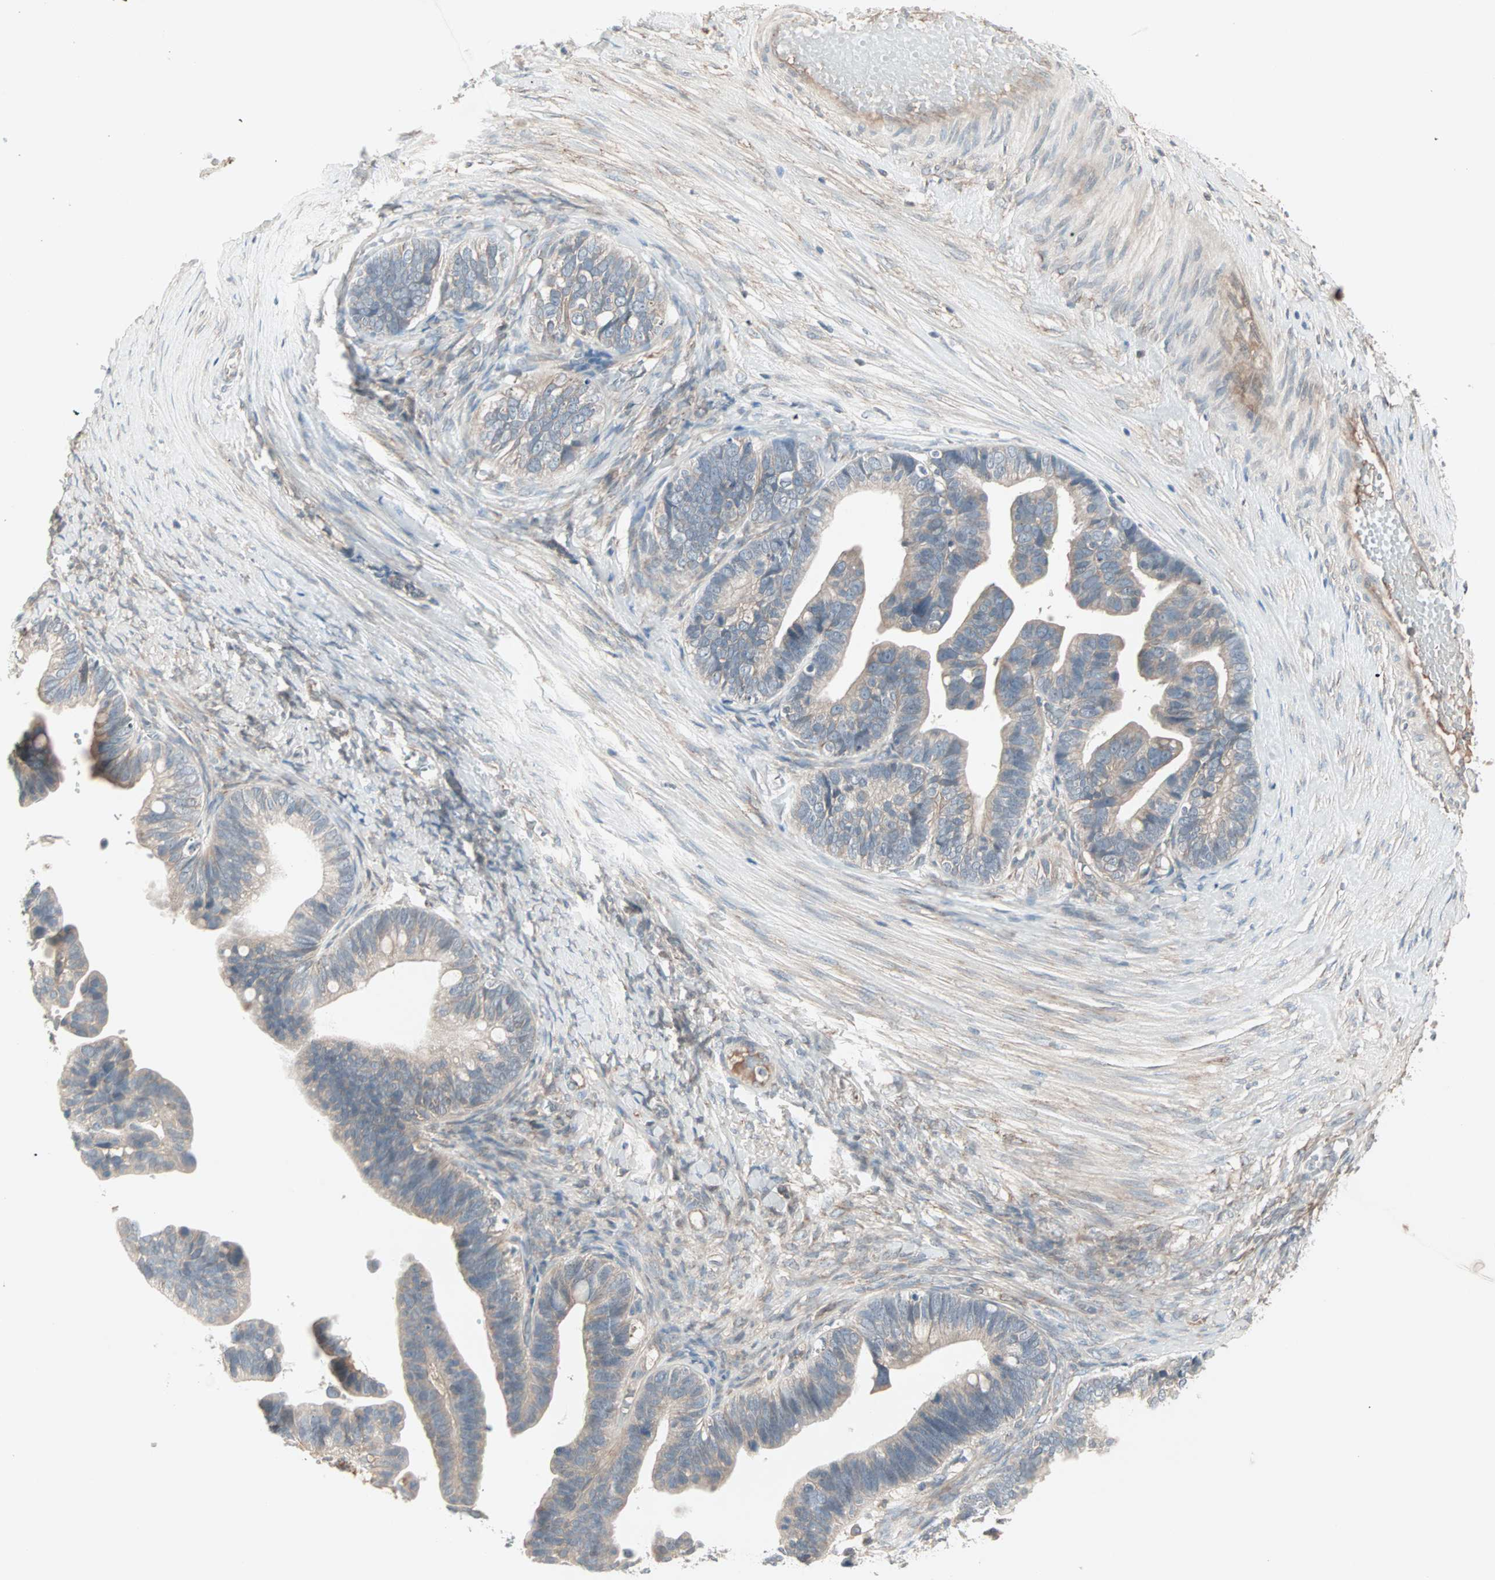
{"staining": {"intensity": "weak", "quantity": "25%-75%", "location": "cytoplasmic/membranous"}, "tissue": "ovarian cancer", "cell_type": "Tumor cells", "image_type": "cancer", "snomed": [{"axis": "morphology", "description": "Cystadenocarcinoma, serous, NOS"}, {"axis": "topography", "description": "Ovary"}], "caption": "A brown stain shows weak cytoplasmic/membranous staining of a protein in ovarian cancer (serous cystadenocarcinoma) tumor cells.", "gene": "JMJD7-PLA2G4B", "patient": {"sex": "female", "age": 56}}